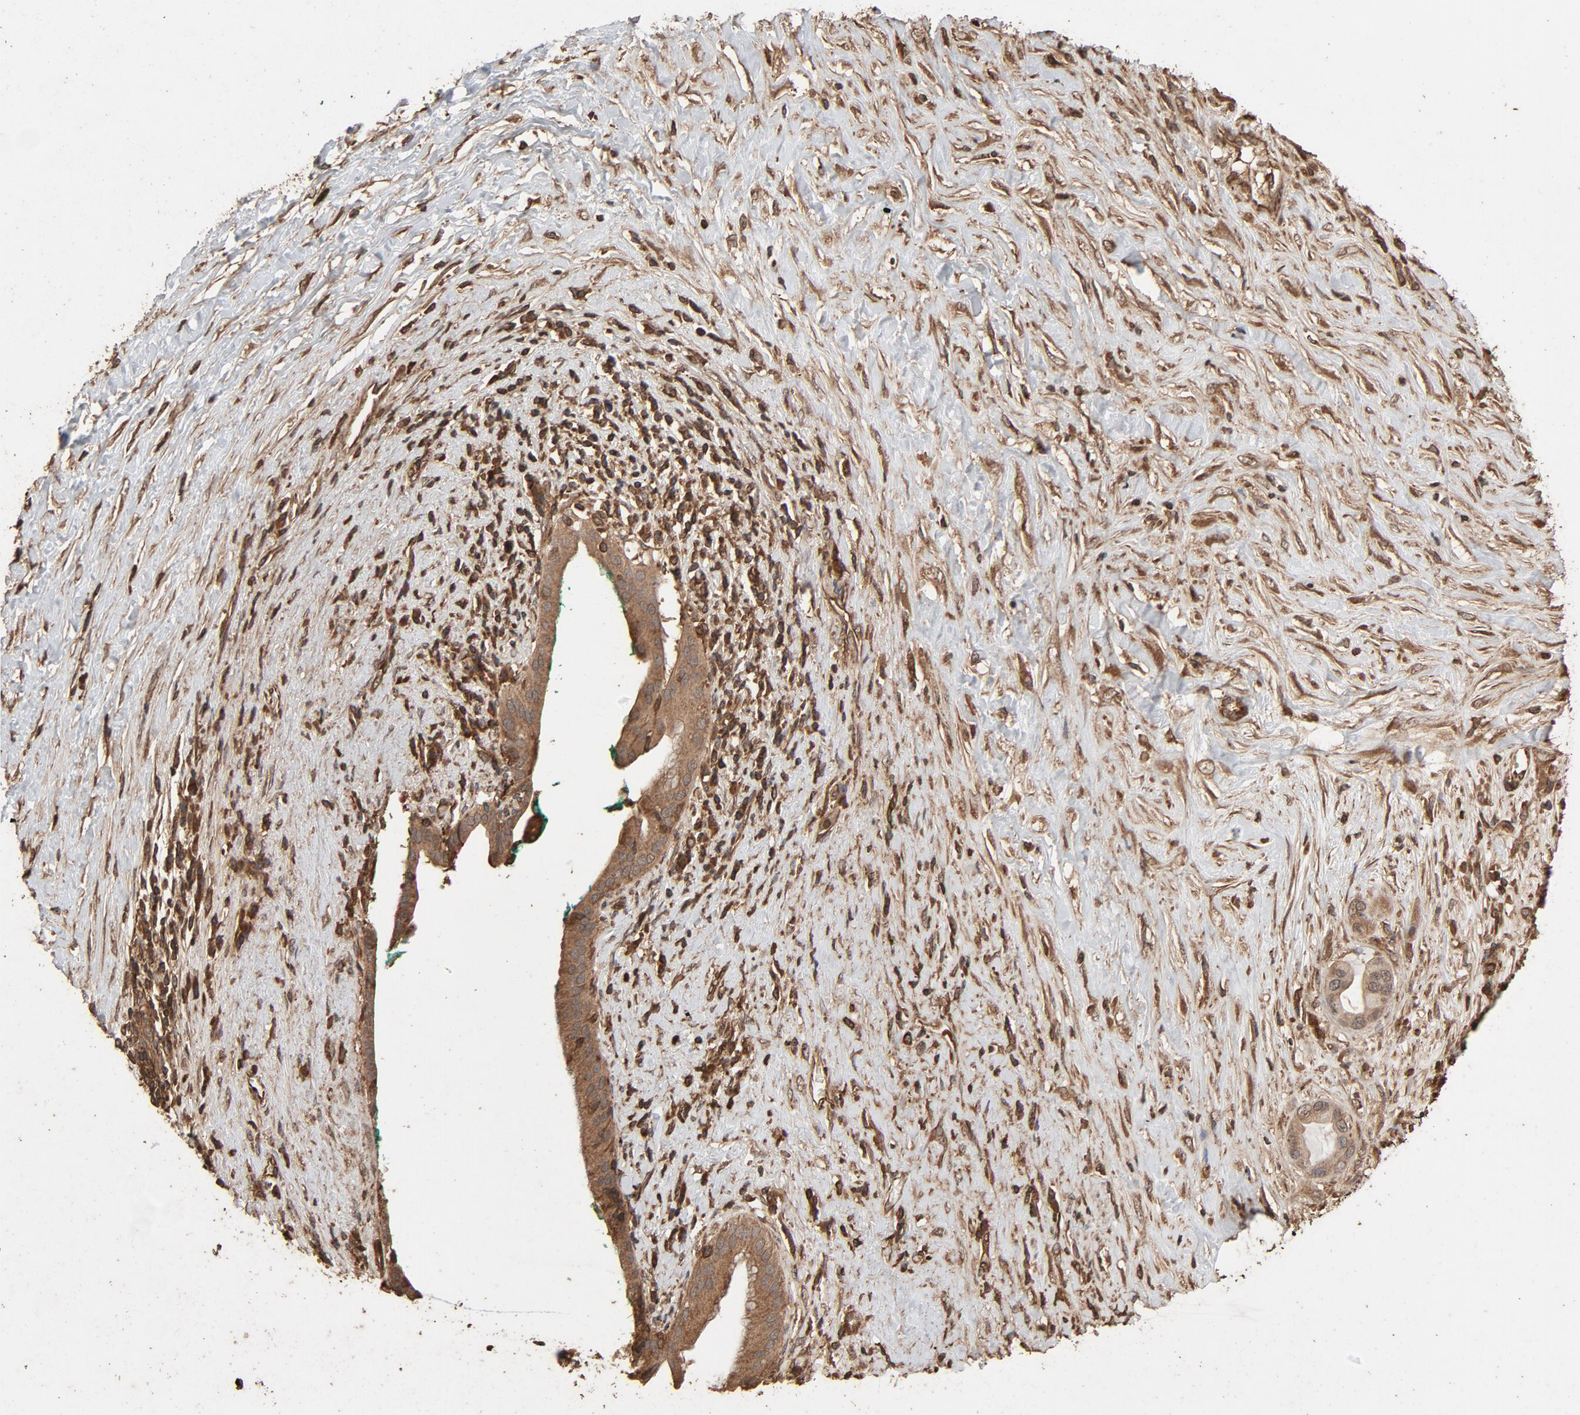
{"staining": {"intensity": "moderate", "quantity": "25%-75%", "location": "cytoplasmic/membranous"}, "tissue": "pancreatic cancer", "cell_type": "Tumor cells", "image_type": "cancer", "snomed": [{"axis": "morphology", "description": "Adenocarcinoma, NOS"}, {"axis": "topography", "description": "Pancreas"}], "caption": "A photomicrograph of pancreatic cancer stained for a protein exhibits moderate cytoplasmic/membranous brown staining in tumor cells.", "gene": "RPS6KA6", "patient": {"sex": "female", "age": 59}}